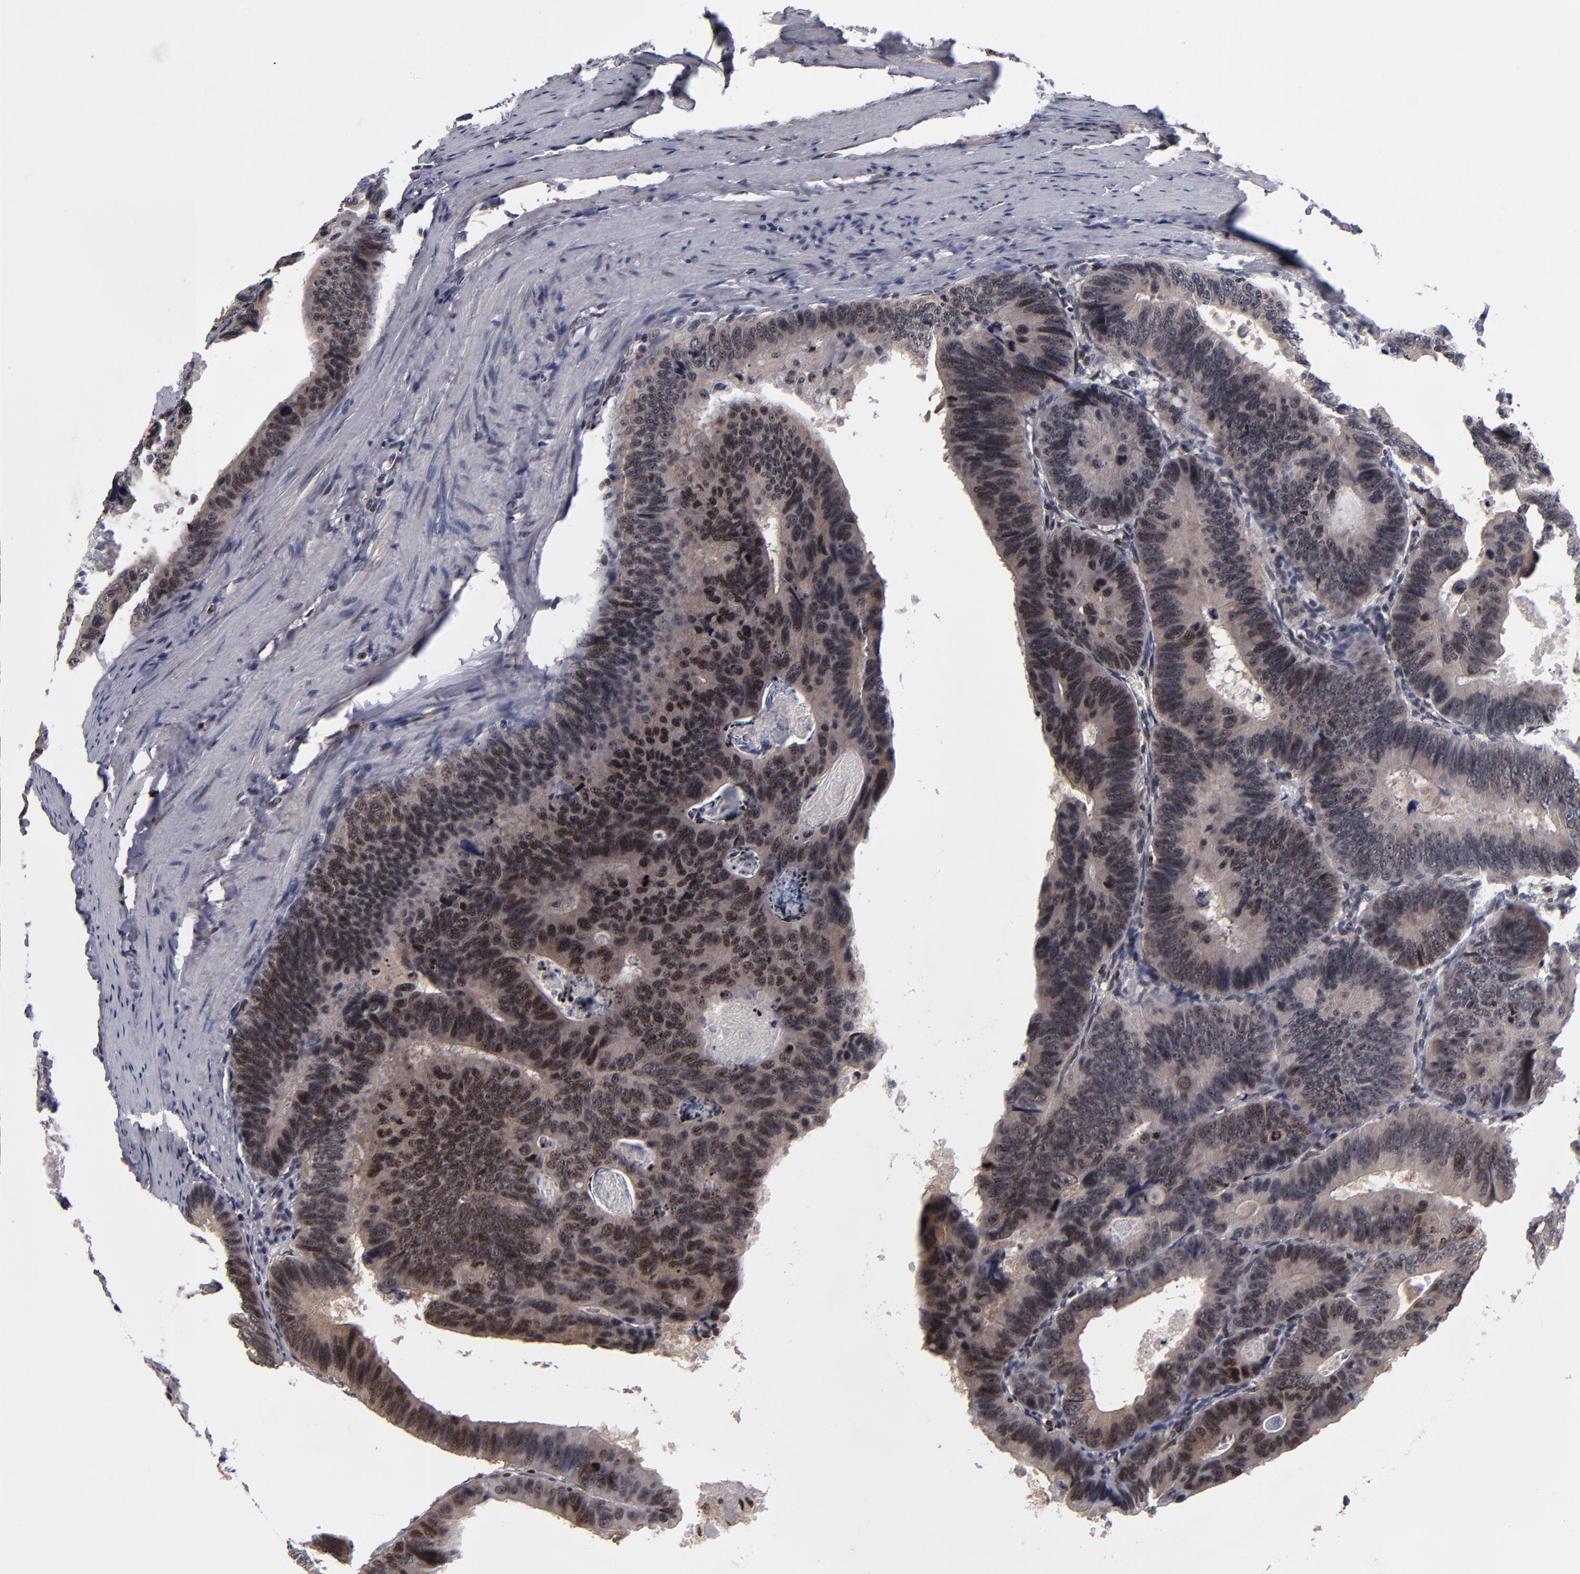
{"staining": {"intensity": "weak", "quantity": "25%-75%", "location": "nuclear"}, "tissue": "colorectal cancer", "cell_type": "Tumor cells", "image_type": "cancer", "snomed": [{"axis": "morphology", "description": "Adenocarcinoma, NOS"}, {"axis": "topography", "description": "Colon"}], "caption": "Protein staining shows weak nuclear expression in approximately 25%-75% of tumor cells in colorectal cancer (adenocarcinoma).", "gene": "KDM6A", "patient": {"sex": "female", "age": 55}}